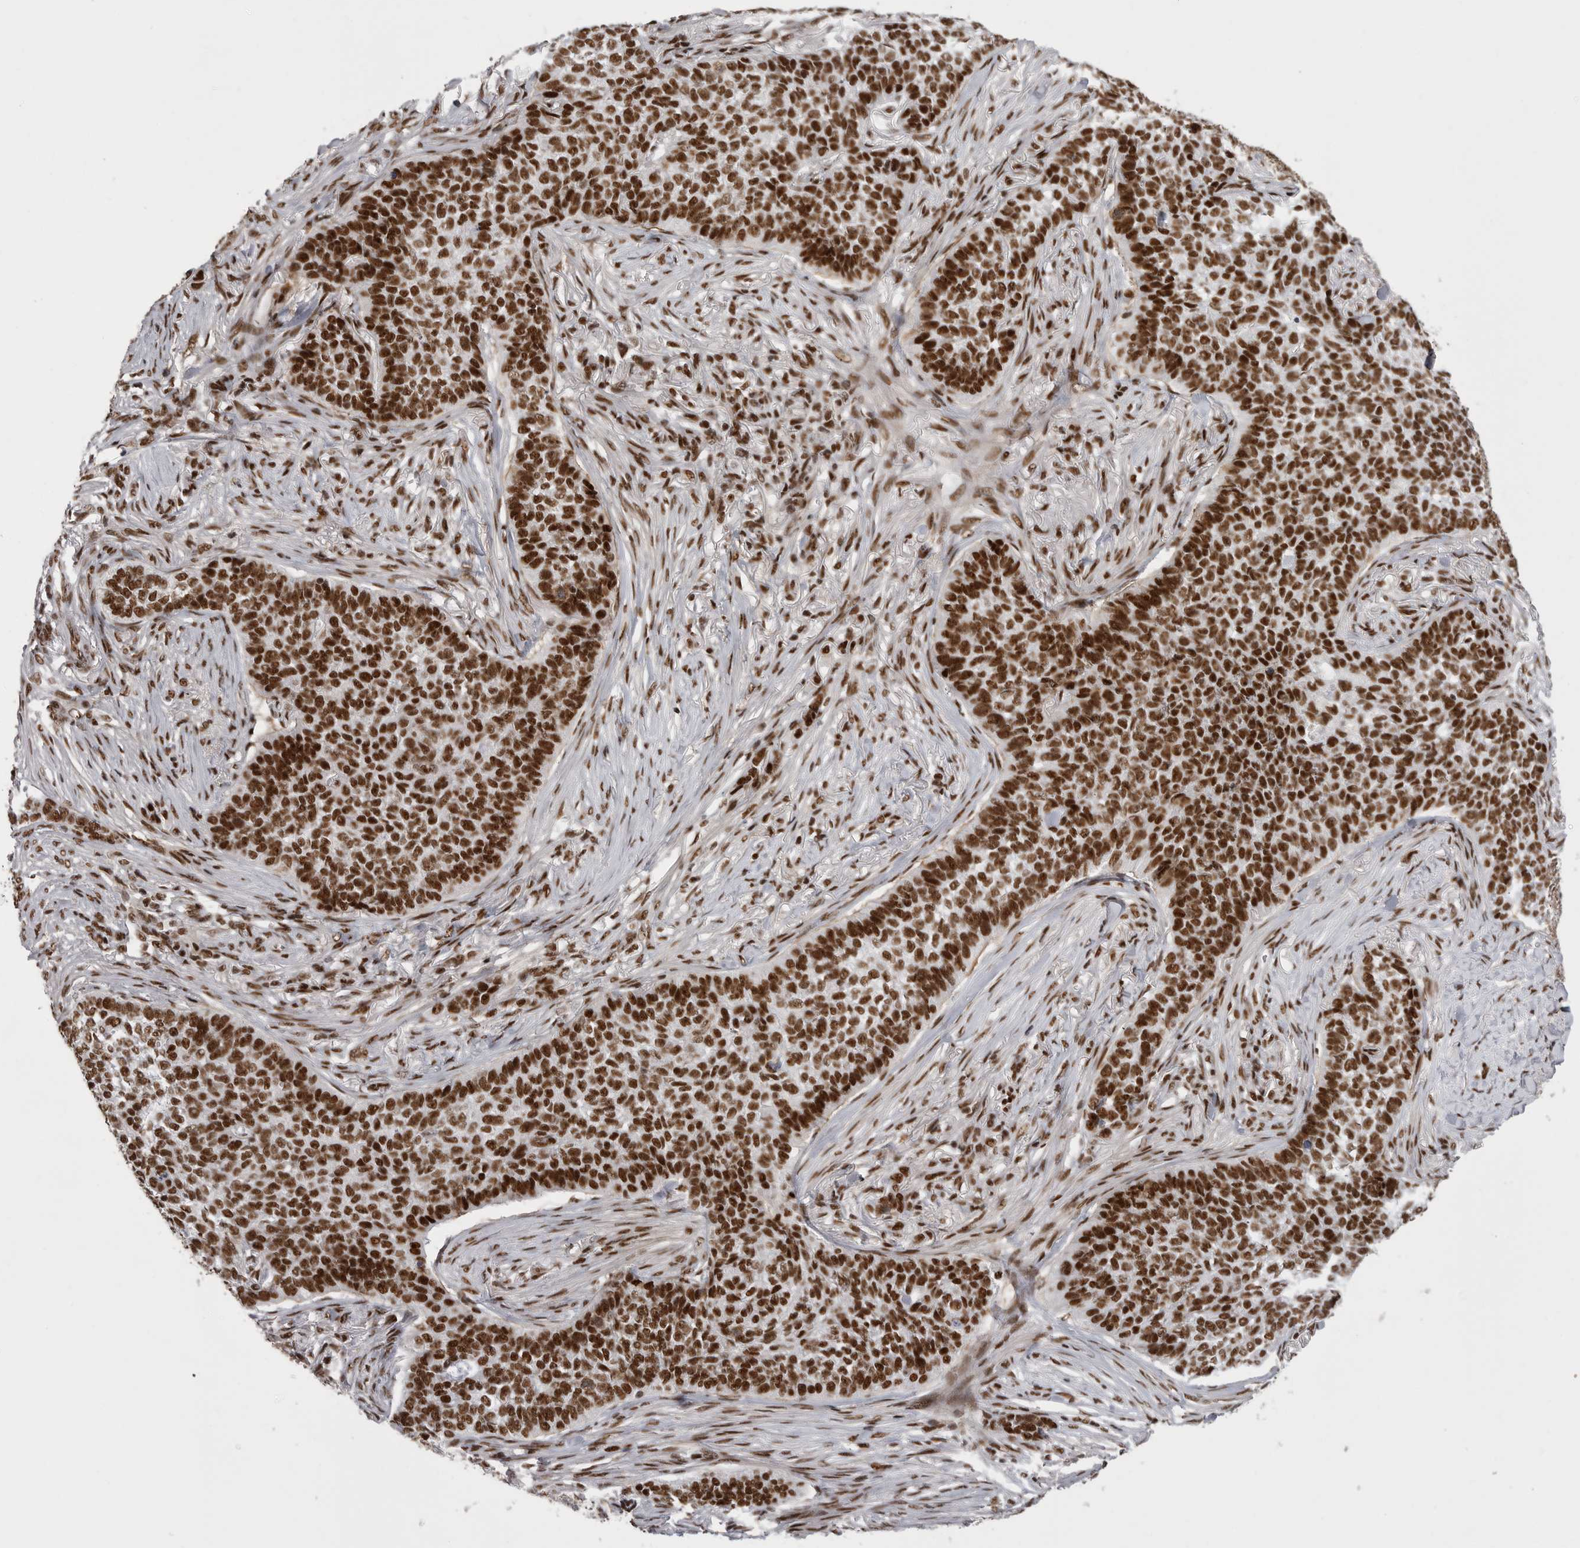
{"staining": {"intensity": "strong", "quantity": ">75%", "location": "nuclear"}, "tissue": "skin cancer", "cell_type": "Tumor cells", "image_type": "cancer", "snomed": [{"axis": "morphology", "description": "Basal cell carcinoma"}, {"axis": "topography", "description": "Skin"}], "caption": "Protein staining of skin cancer (basal cell carcinoma) tissue exhibits strong nuclear expression in approximately >75% of tumor cells.", "gene": "PPP1R8", "patient": {"sex": "male", "age": 85}}